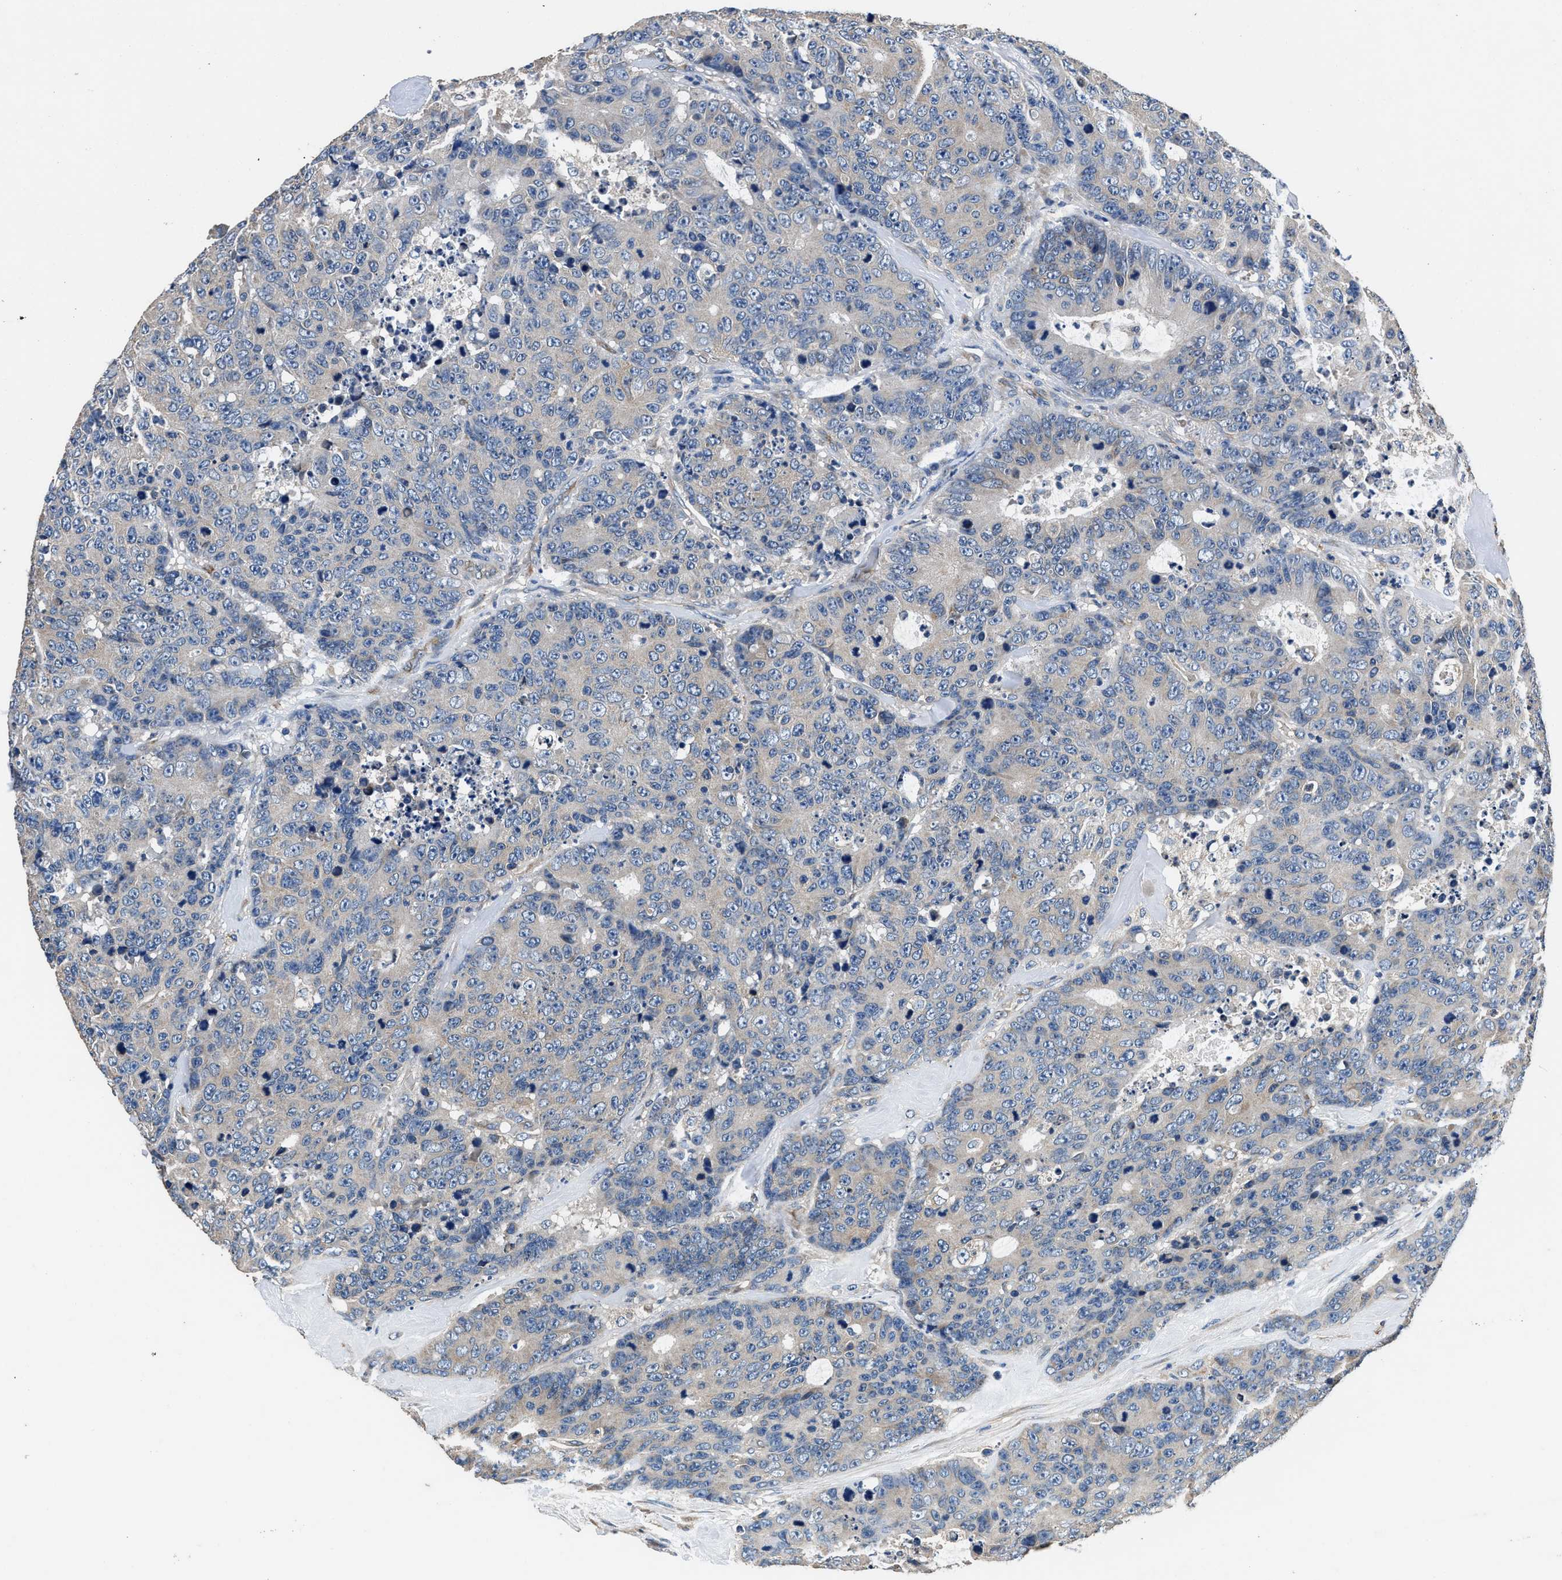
{"staining": {"intensity": "weak", "quantity": ">75%", "location": "cytoplasmic/membranous"}, "tissue": "colorectal cancer", "cell_type": "Tumor cells", "image_type": "cancer", "snomed": [{"axis": "morphology", "description": "Adenocarcinoma, NOS"}, {"axis": "topography", "description": "Colon"}], "caption": "Immunohistochemical staining of human adenocarcinoma (colorectal) reveals weak cytoplasmic/membranous protein positivity in approximately >75% of tumor cells. (brown staining indicates protein expression, while blue staining denotes nuclei).", "gene": "DHRS7B", "patient": {"sex": "female", "age": 86}}